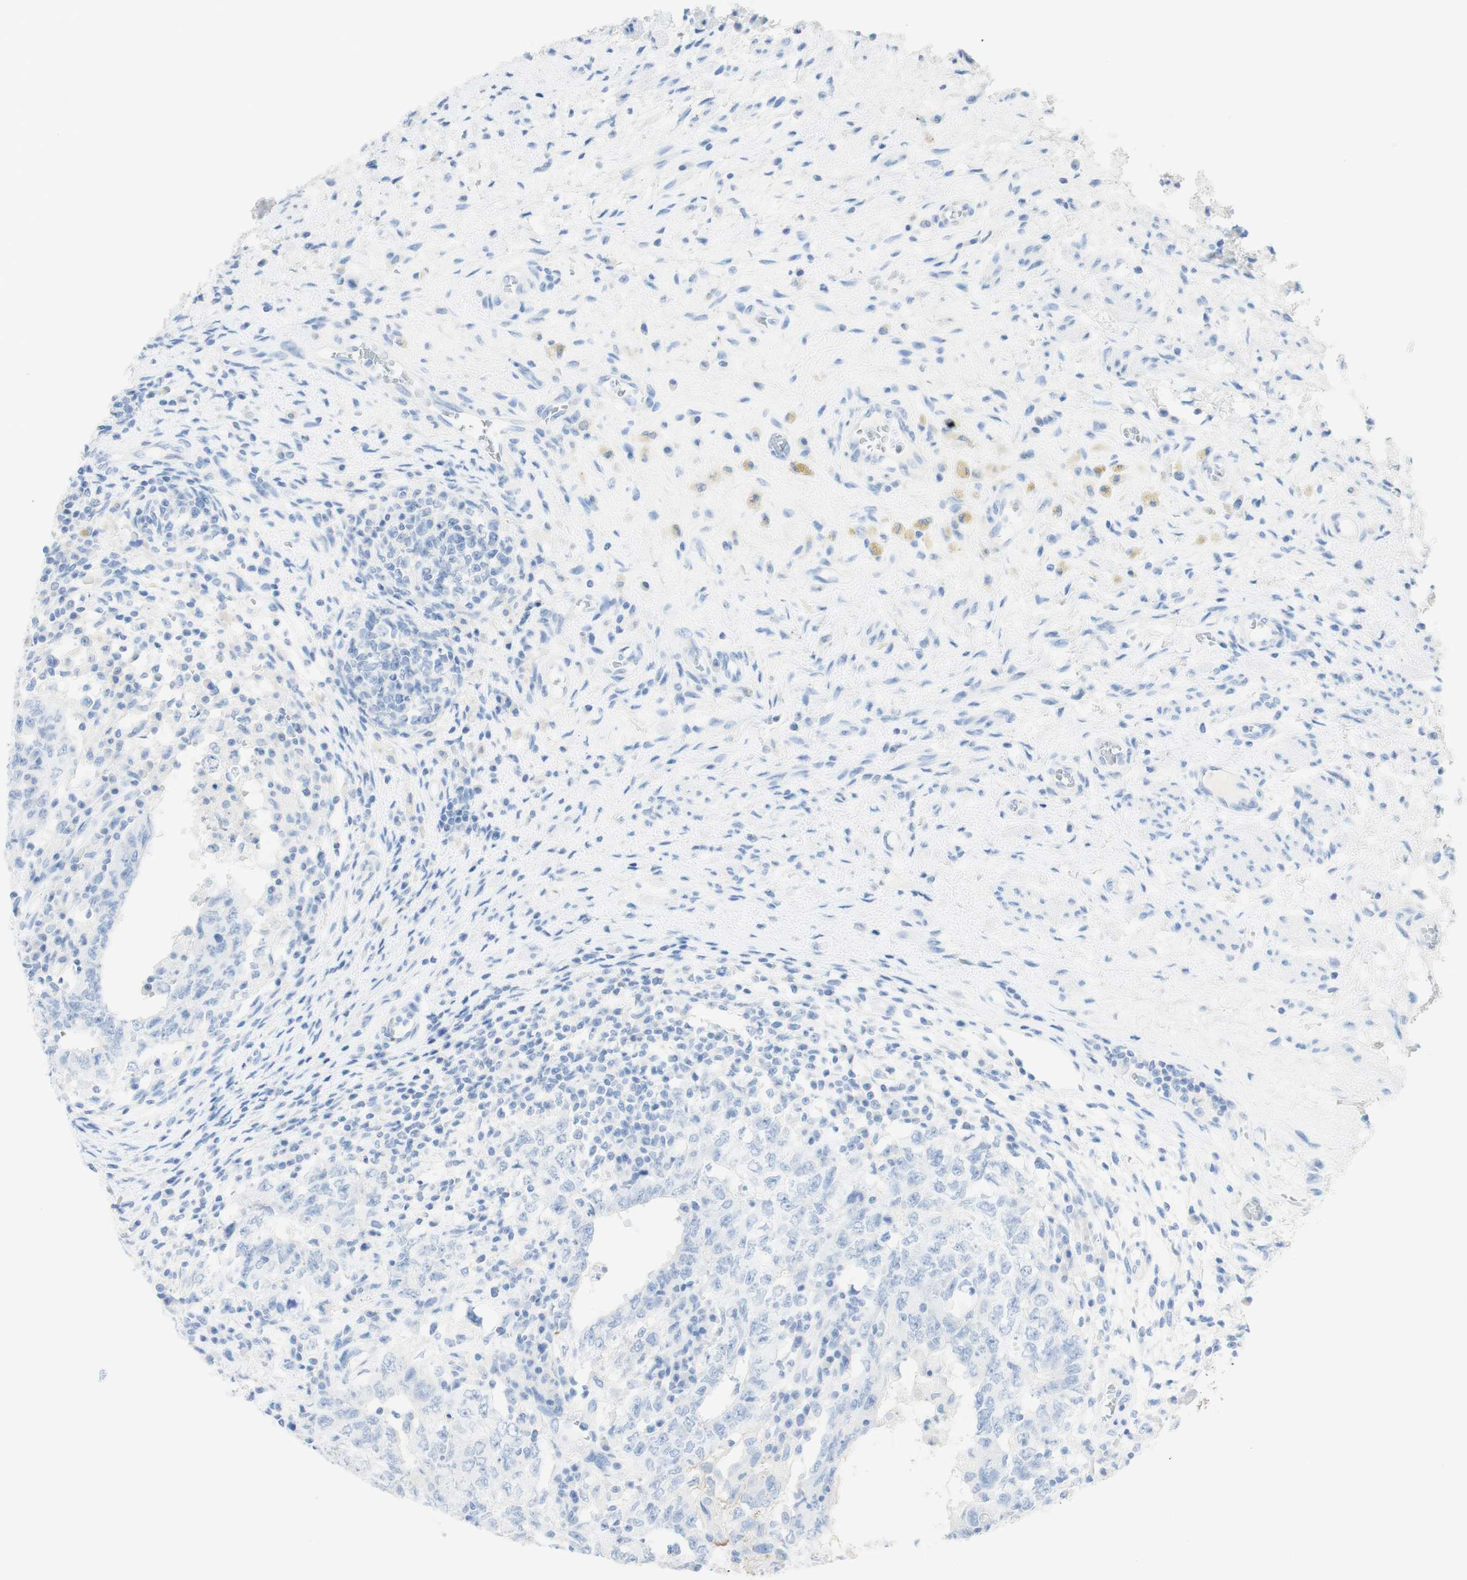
{"staining": {"intensity": "negative", "quantity": "none", "location": "none"}, "tissue": "testis cancer", "cell_type": "Tumor cells", "image_type": "cancer", "snomed": [{"axis": "morphology", "description": "Carcinoma, Embryonal, NOS"}, {"axis": "topography", "description": "Testis"}], "caption": "IHC of testis cancer (embryonal carcinoma) exhibits no staining in tumor cells.", "gene": "TPO", "patient": {"sex": "male", "age": 26}}